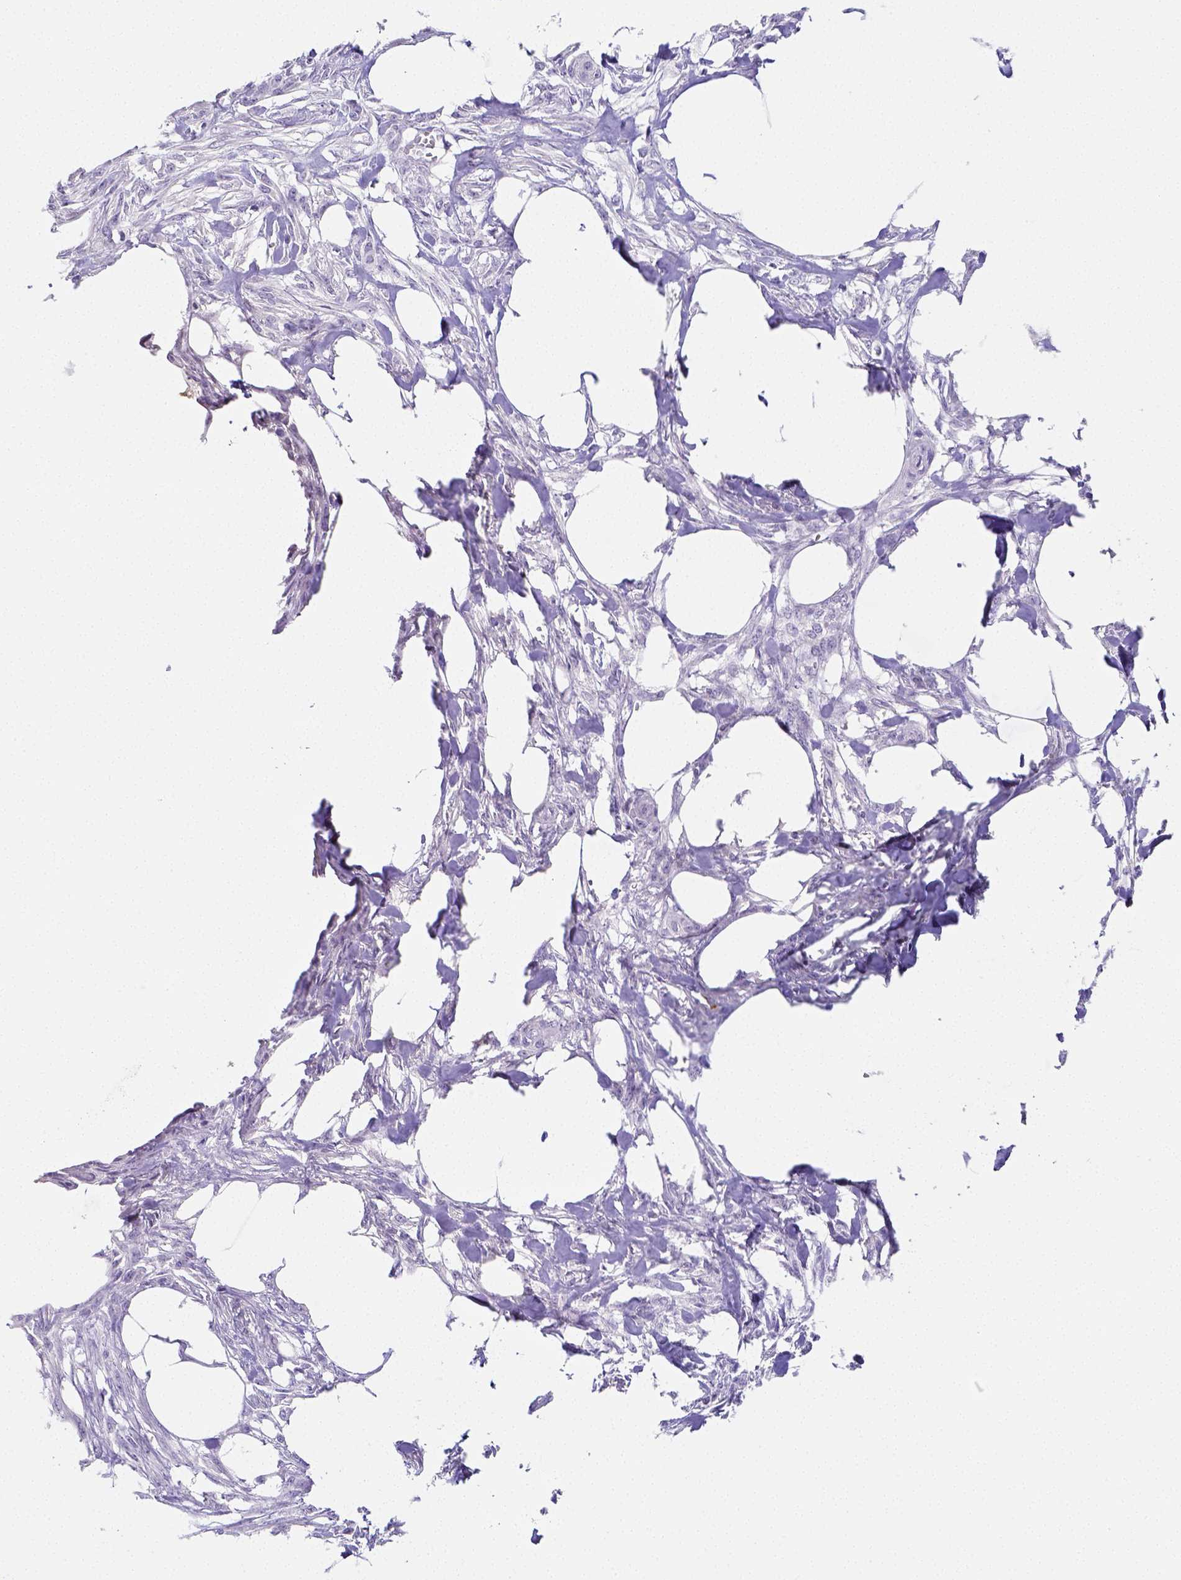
{"staining": {"intensity": "negative", "quantity": "none", "location": "none"}, "tissue": "skin cancer", "cell_type": "Tumor cells", "image_type": "cancer", "snomed": [{"axis": "morphology", "description": "Squamous cell carcinoma, NOS"}, {"axis": "topography", "description": "Skin"}], "caption": "Tumor cells are negative for brown protein staining in squamous cell carcinoma (skin).", "gene": "ARHGAP36", "patient": {"sex": "female", "age": 59}}